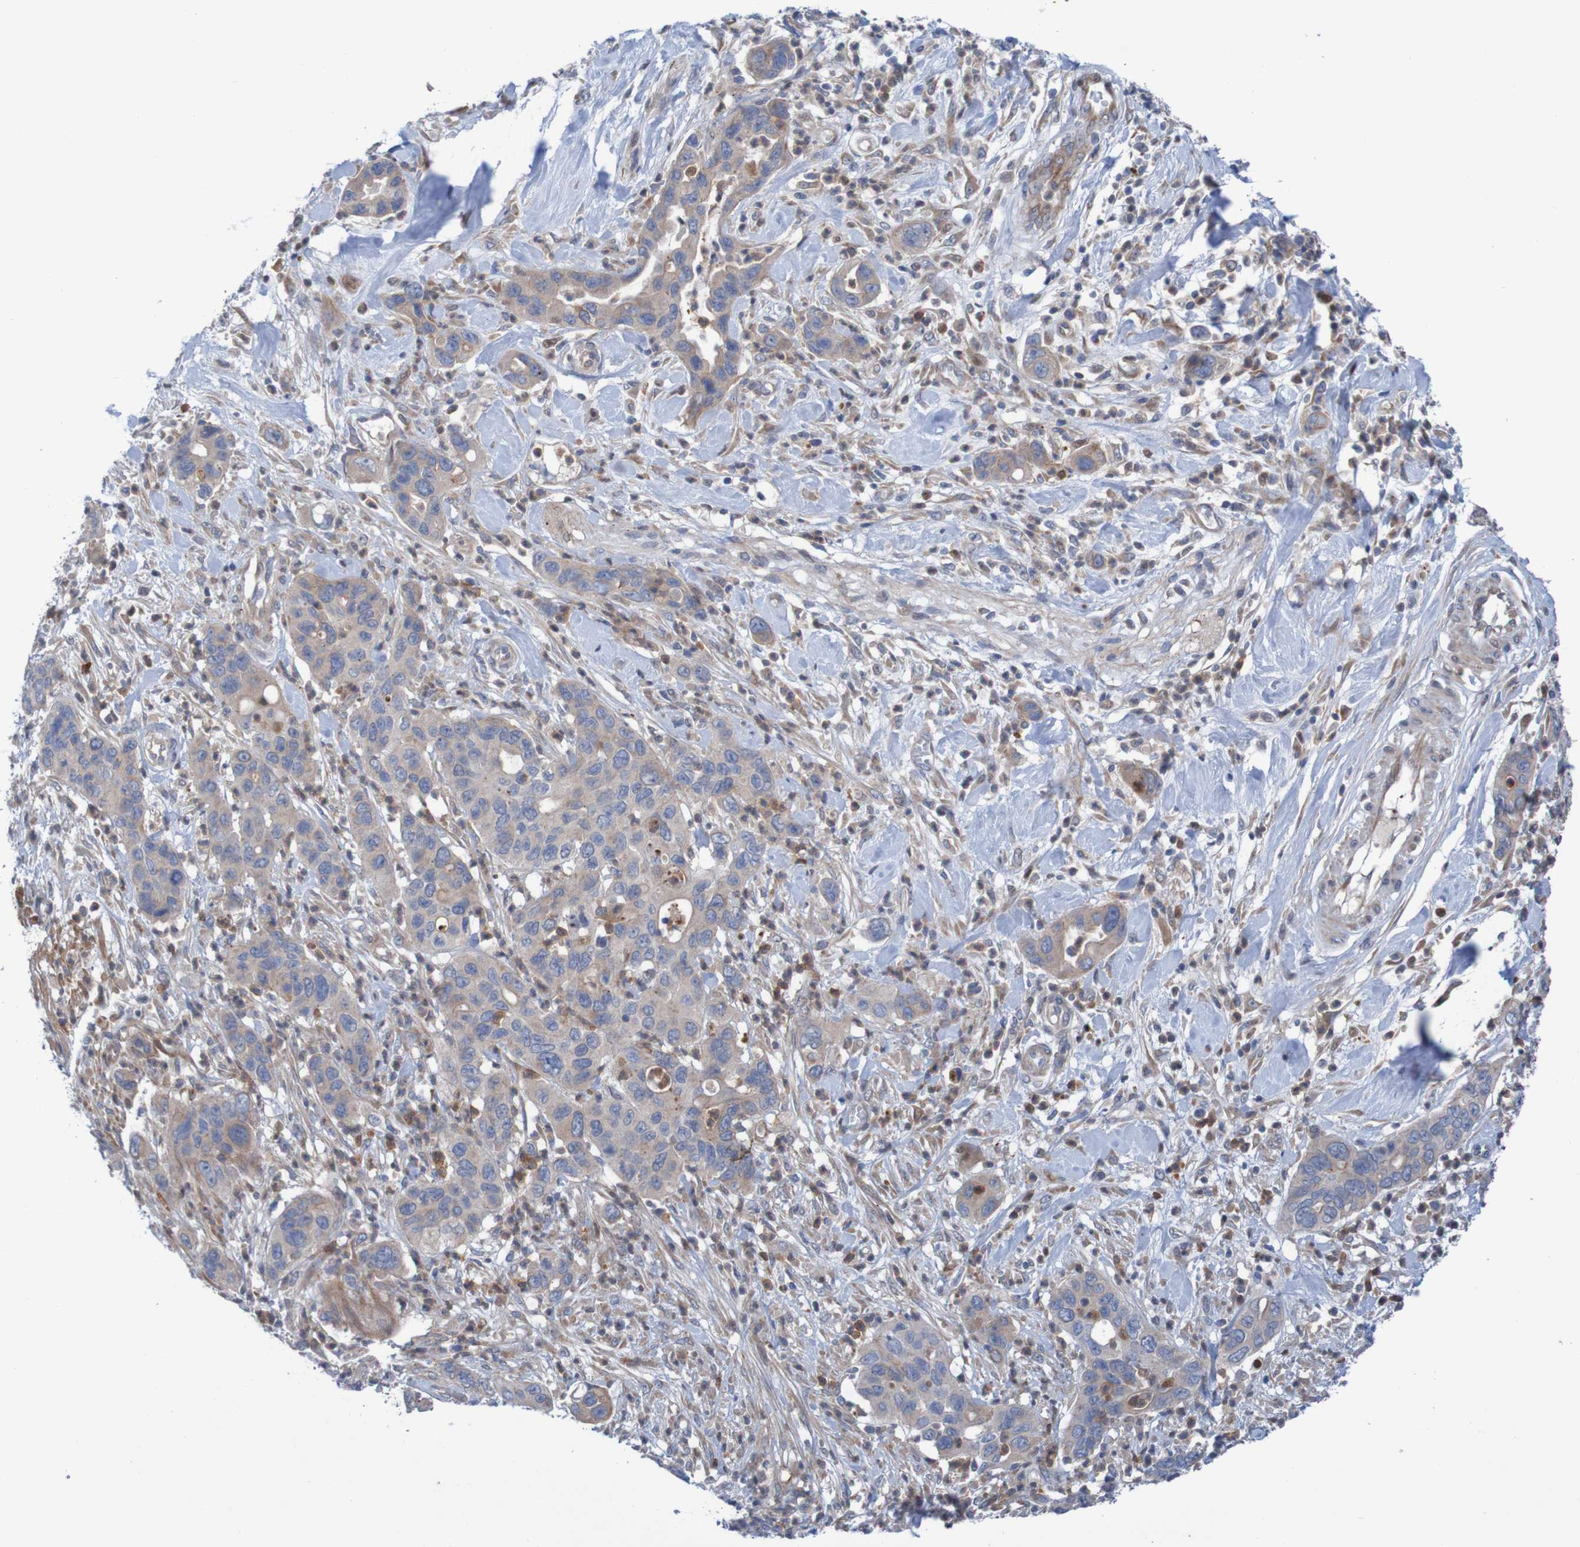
{"staining": {"intensity": "weak", "quantity": ">75%", "location": "cytoplasmic/membranous"}, "tissue": "pancreatic cancer", "cell_type": "Tumor cells", "image_type": "cancer", "snomed": [{"axis": "morphology", "description": "Adenocarcinoma, NOS"}, {"axis": "topography", "description": "Pancreas"}], "caption": "Tumor cells demonstrate low levels of weak cytoplasmic/membranous positivity in about >75% of cells in pancreatic adenocarcinoma.", "gene": "ANGPT4", "patient": {"sex": "female", "age": 71}}